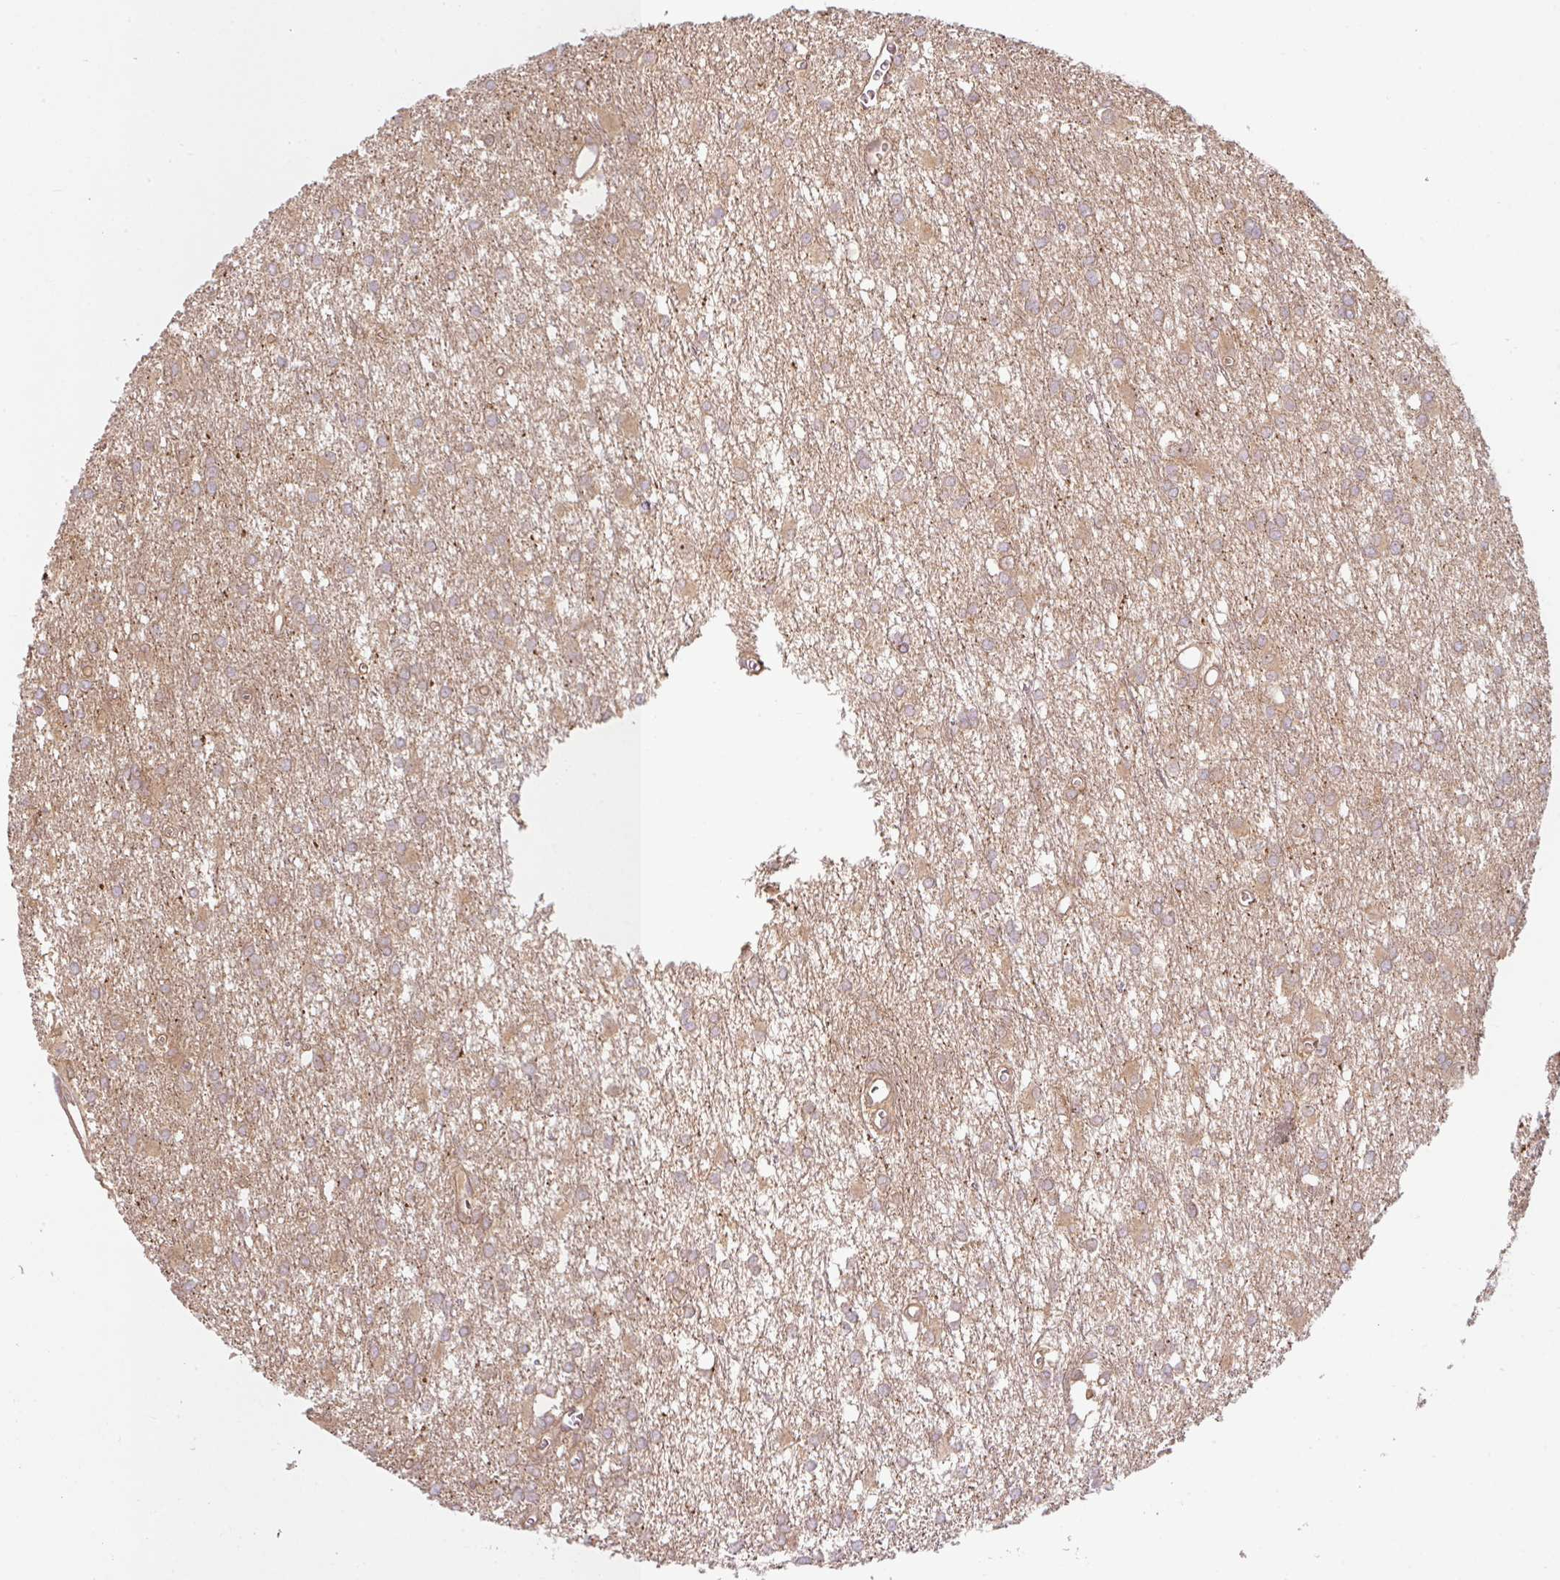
{"staining": {"intensity": "weak", "quantity": ">75%", "location": "cytoplasmic/membranous"}, "tissue": "glioma", "cell_type": "Tumor cells", "image_type": "cancer", "snomed": [{"axis": "morphology", "description": "Glioma, malignant, High grade"}, {"axis": "topography", "description": "Brain"}], "caption": "A high-resolution micrograph shows IHC staining of glioma, which reveals weak cytoplasmic/membranous positivity in about >75% of tumor cells. (IHC, brightfield microscopy, high magnification).", "gene": "RNF31", "patient": {"sex": "male", "age": 48}}